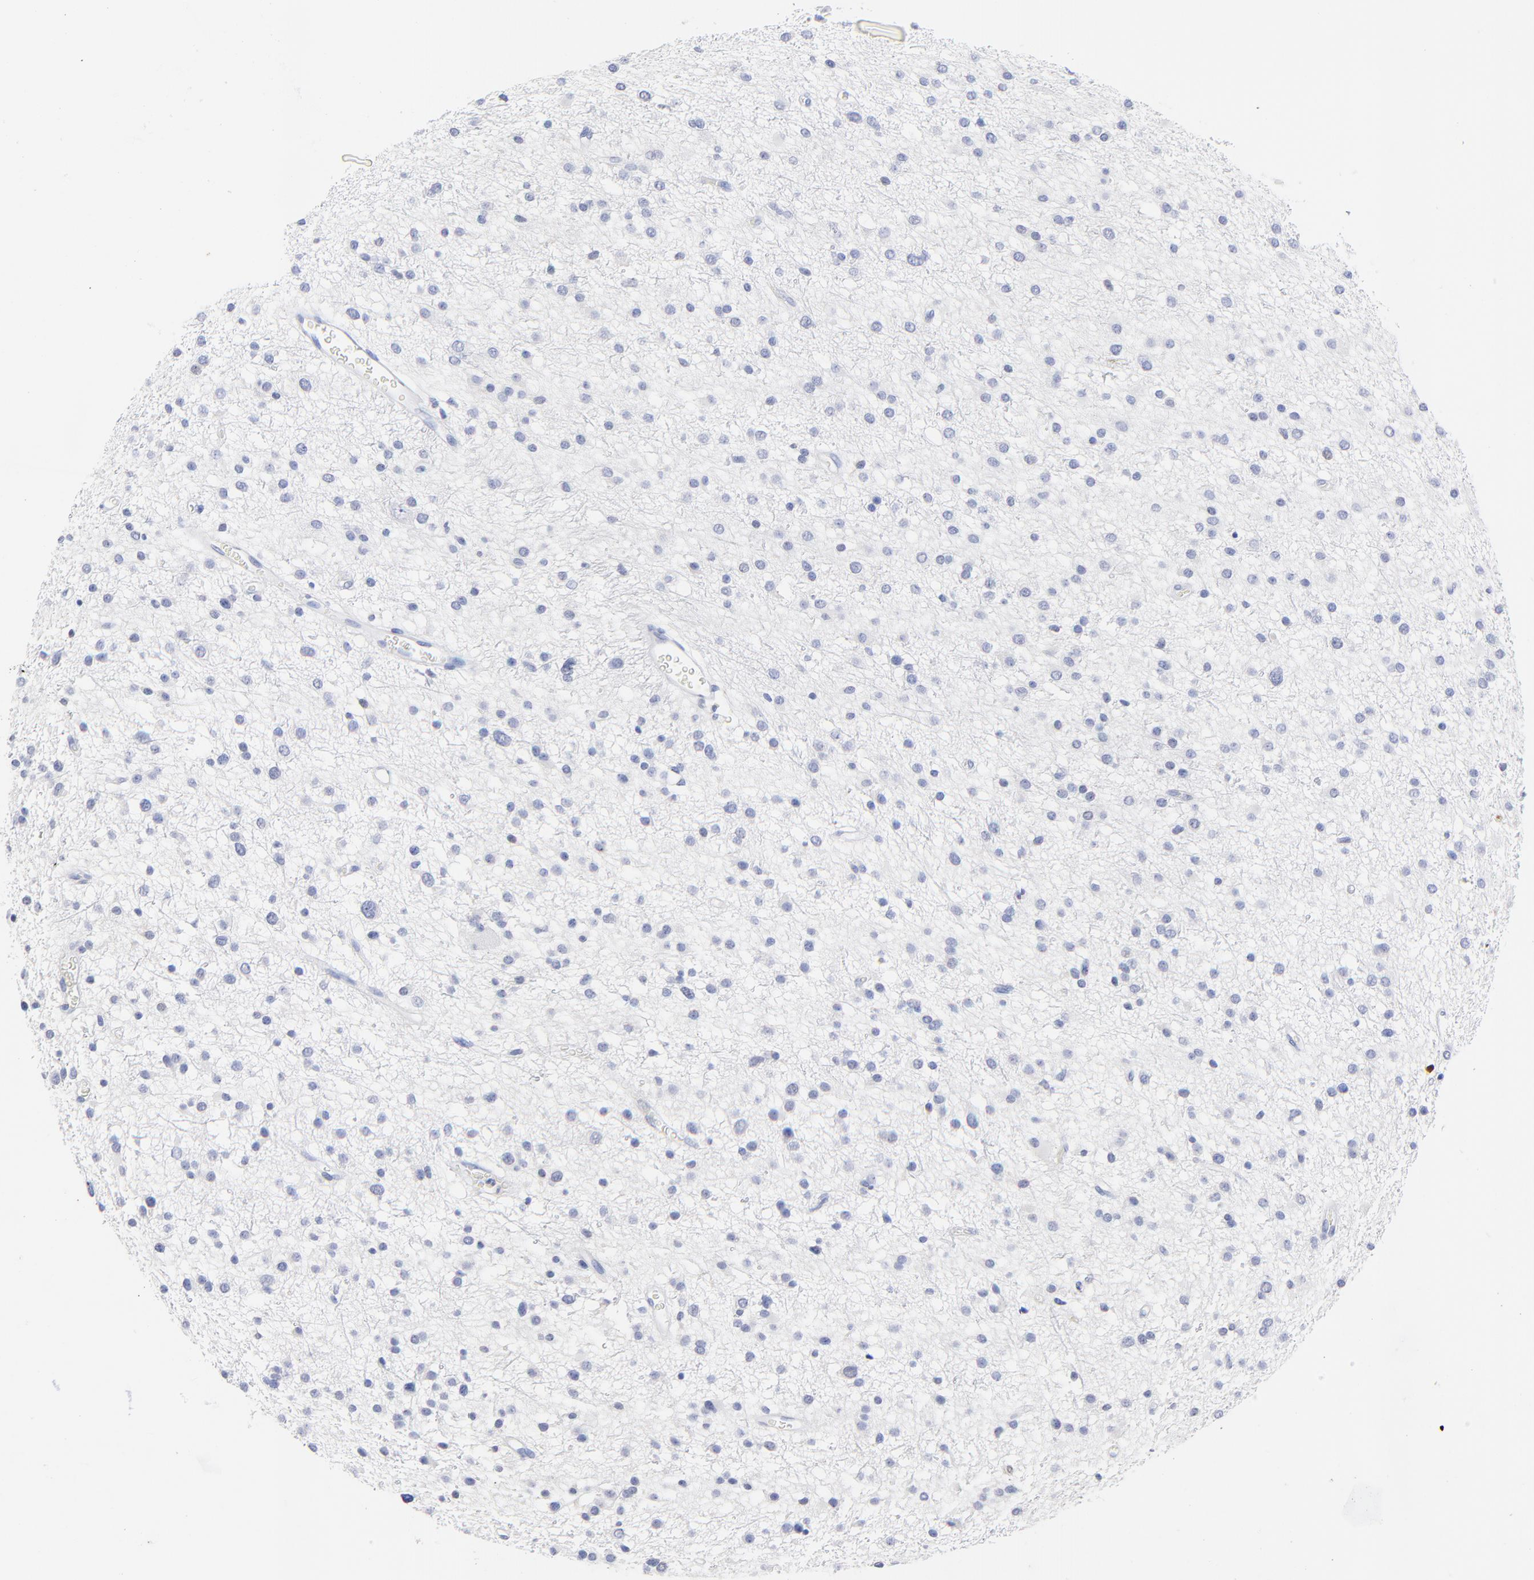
{"staining": {"intensity": "negative", "quantity": "none", "location": "none"}, "tissue": "glioma", "cell_type": "Tumor cells", "image_type": "cancer", "snomed": [{"axis": "morphology", "description": "Glioma, malignant, Low grade"}, {"axis": "topography", "description": "Brain"}], "caption": "Image shows no significant protein expression in tumor cells of low-grade glioma (malignant). (IHC, brightfield microscopy, high magnification).", "gene": "ZAP70", "patient": {"sex": "female", "age": 36}}